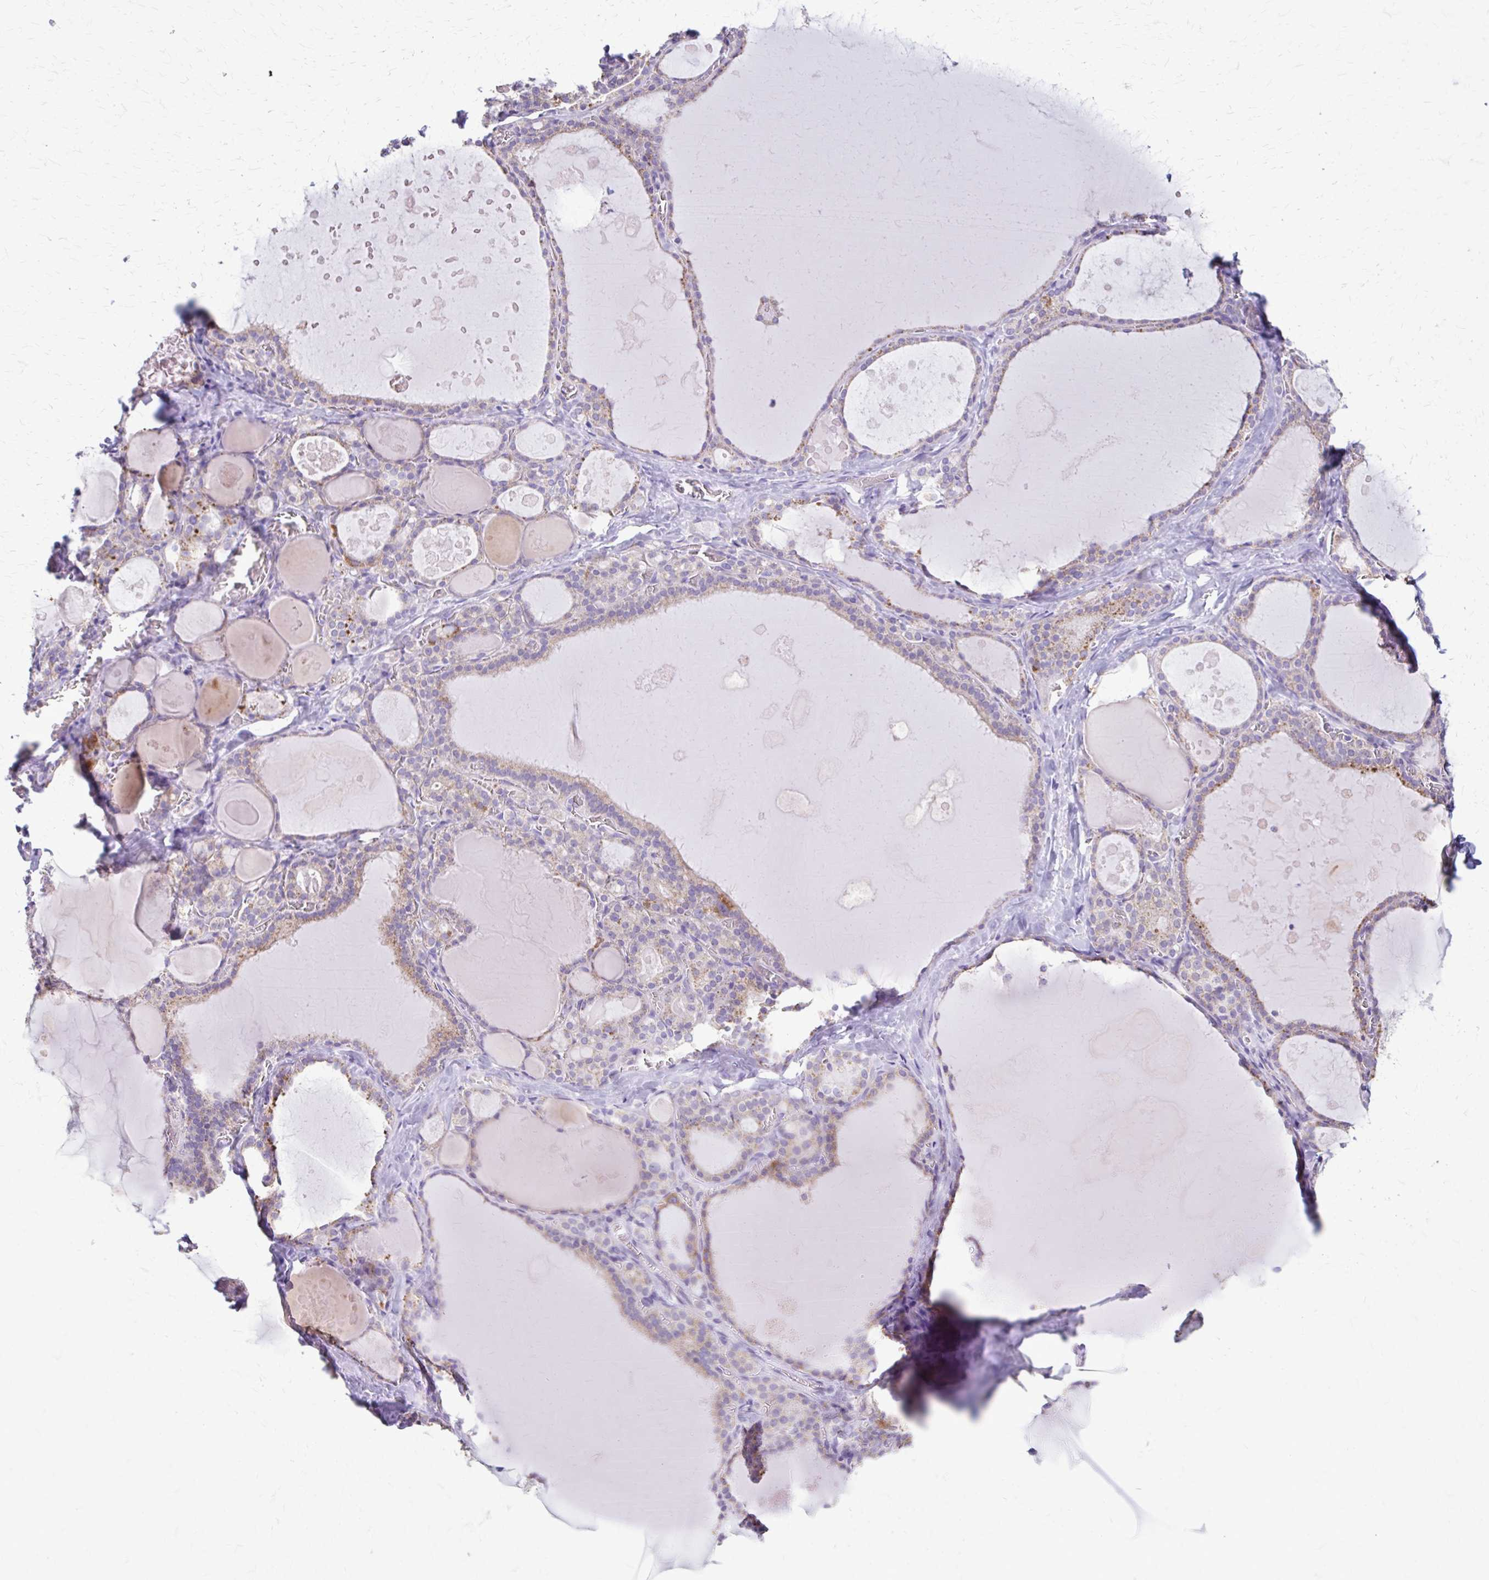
{"staining": {"intensity": "moderate", "quantity": "<25%", "location": "cytoplasmic/membranous"}, "tissue": "thyroid gland", "cell_type": "Glandular cells", "image_type": "normal", "snomed": [{"axis": "morphology", "description": "Normal tissue, NOS"}, {"axis": "topography", "description": "Thyroid gland"}], "caption": "A high-resolution photomicrograph shows immunohistochemistry staining of normal thyroid gland, which shows moderate cytoplasmic/membranous positivity in approximately <25% of glandular cells.", "gene": "SAMD13", "patient": {"sex": "male", "age": 56}}